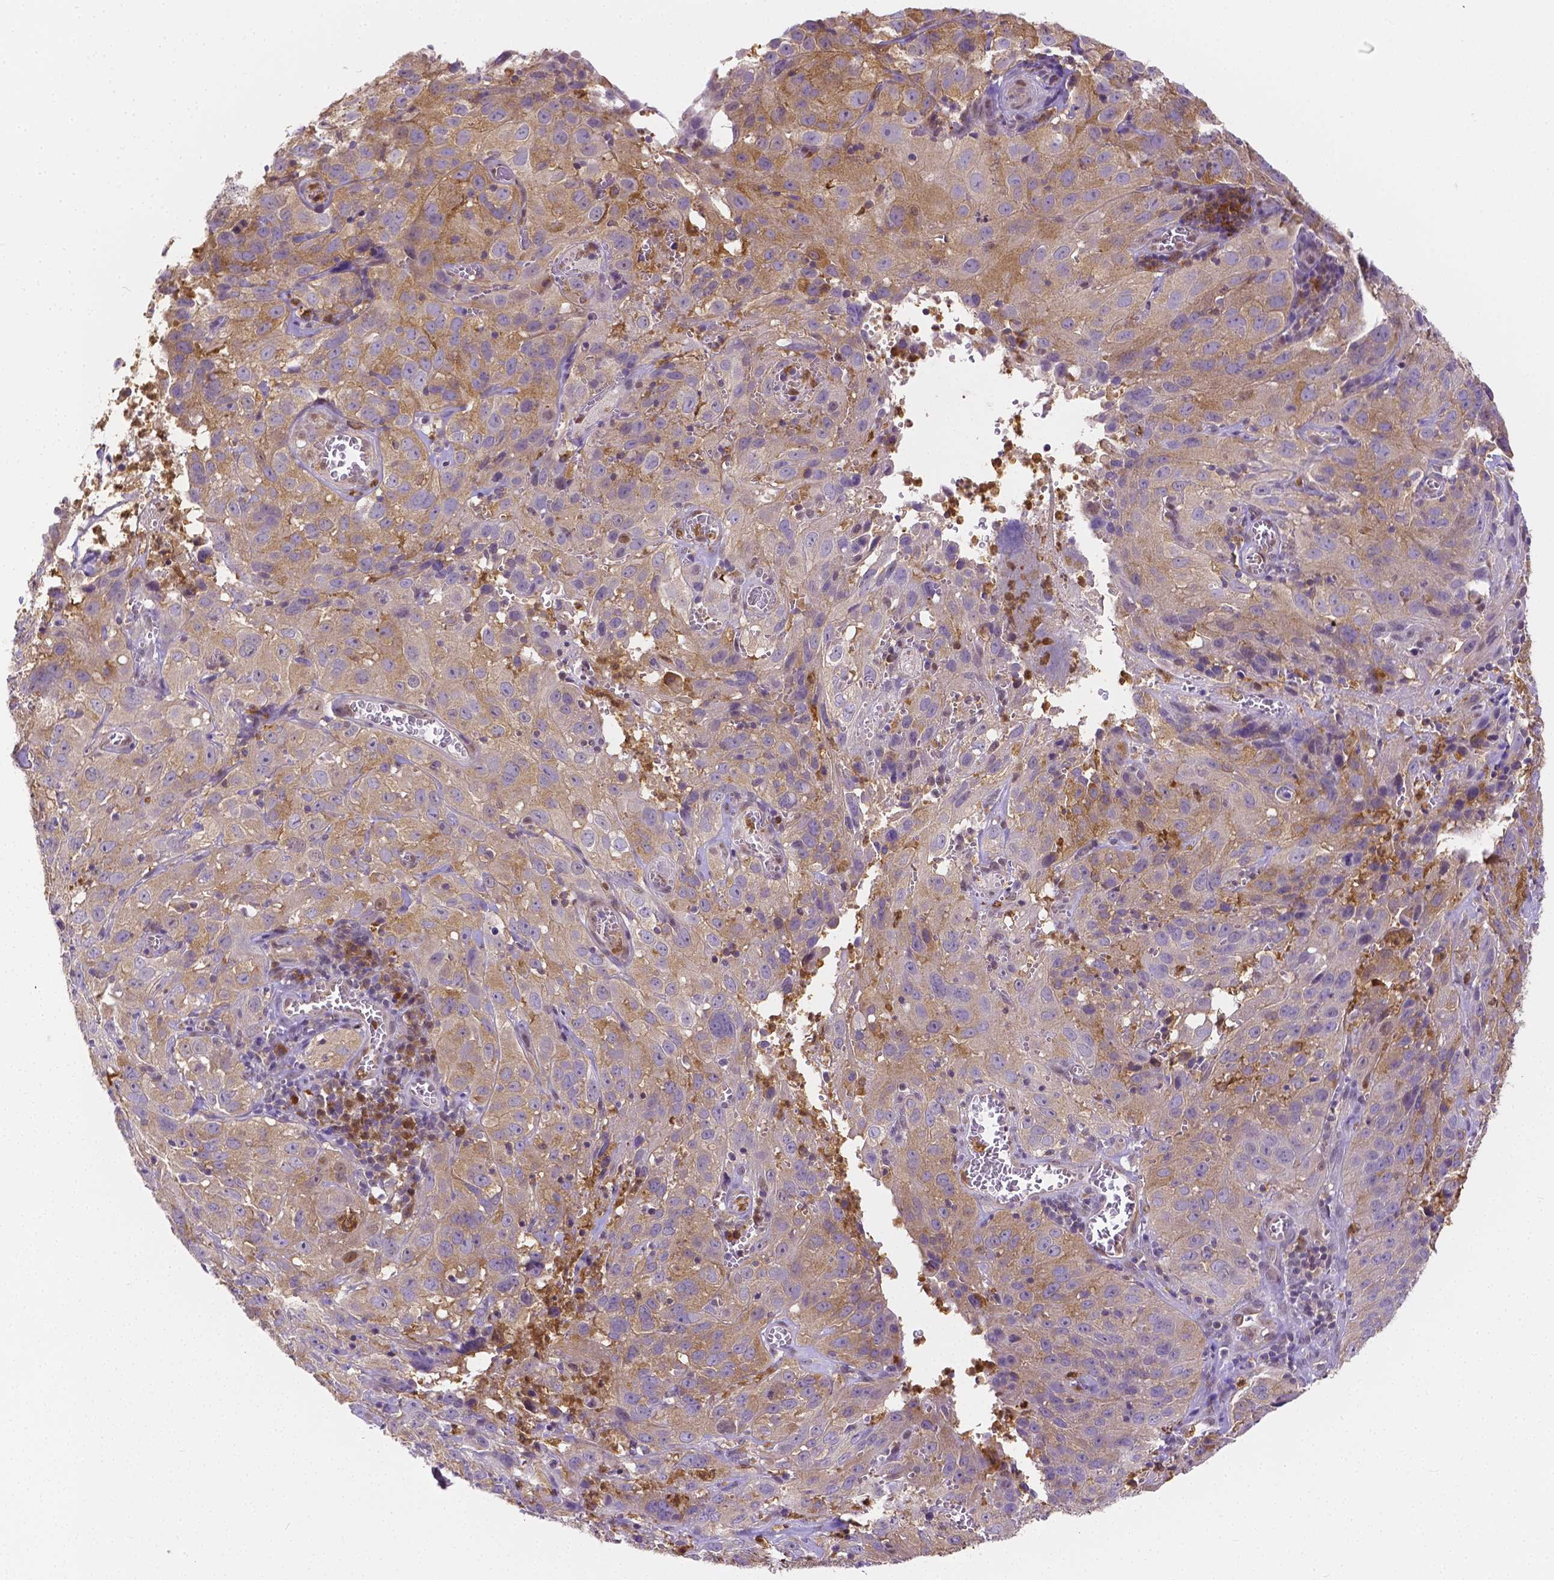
{"staining": {"intensity": "weak", "quantity": ">75%", "location": "cytoplasmic/membranous"}, "tissue": "cervical cancer", "cell_type": "Tumor cells", "image_type": "cancer", "snomed": [{"axis": "morphology", "description": "Squamous cell carcinoma, NOS"}, {"axis": "topography", "description": "Cervix"}], "caption": "An image showing weak cytoplasmic/membranous expression in approximately >75% of tumor cells in cervical cancer, as visualized by brown immunohistochemical staining.", "gene": "ZNRD2", "patient": {"sex": "female", "age": 32}}